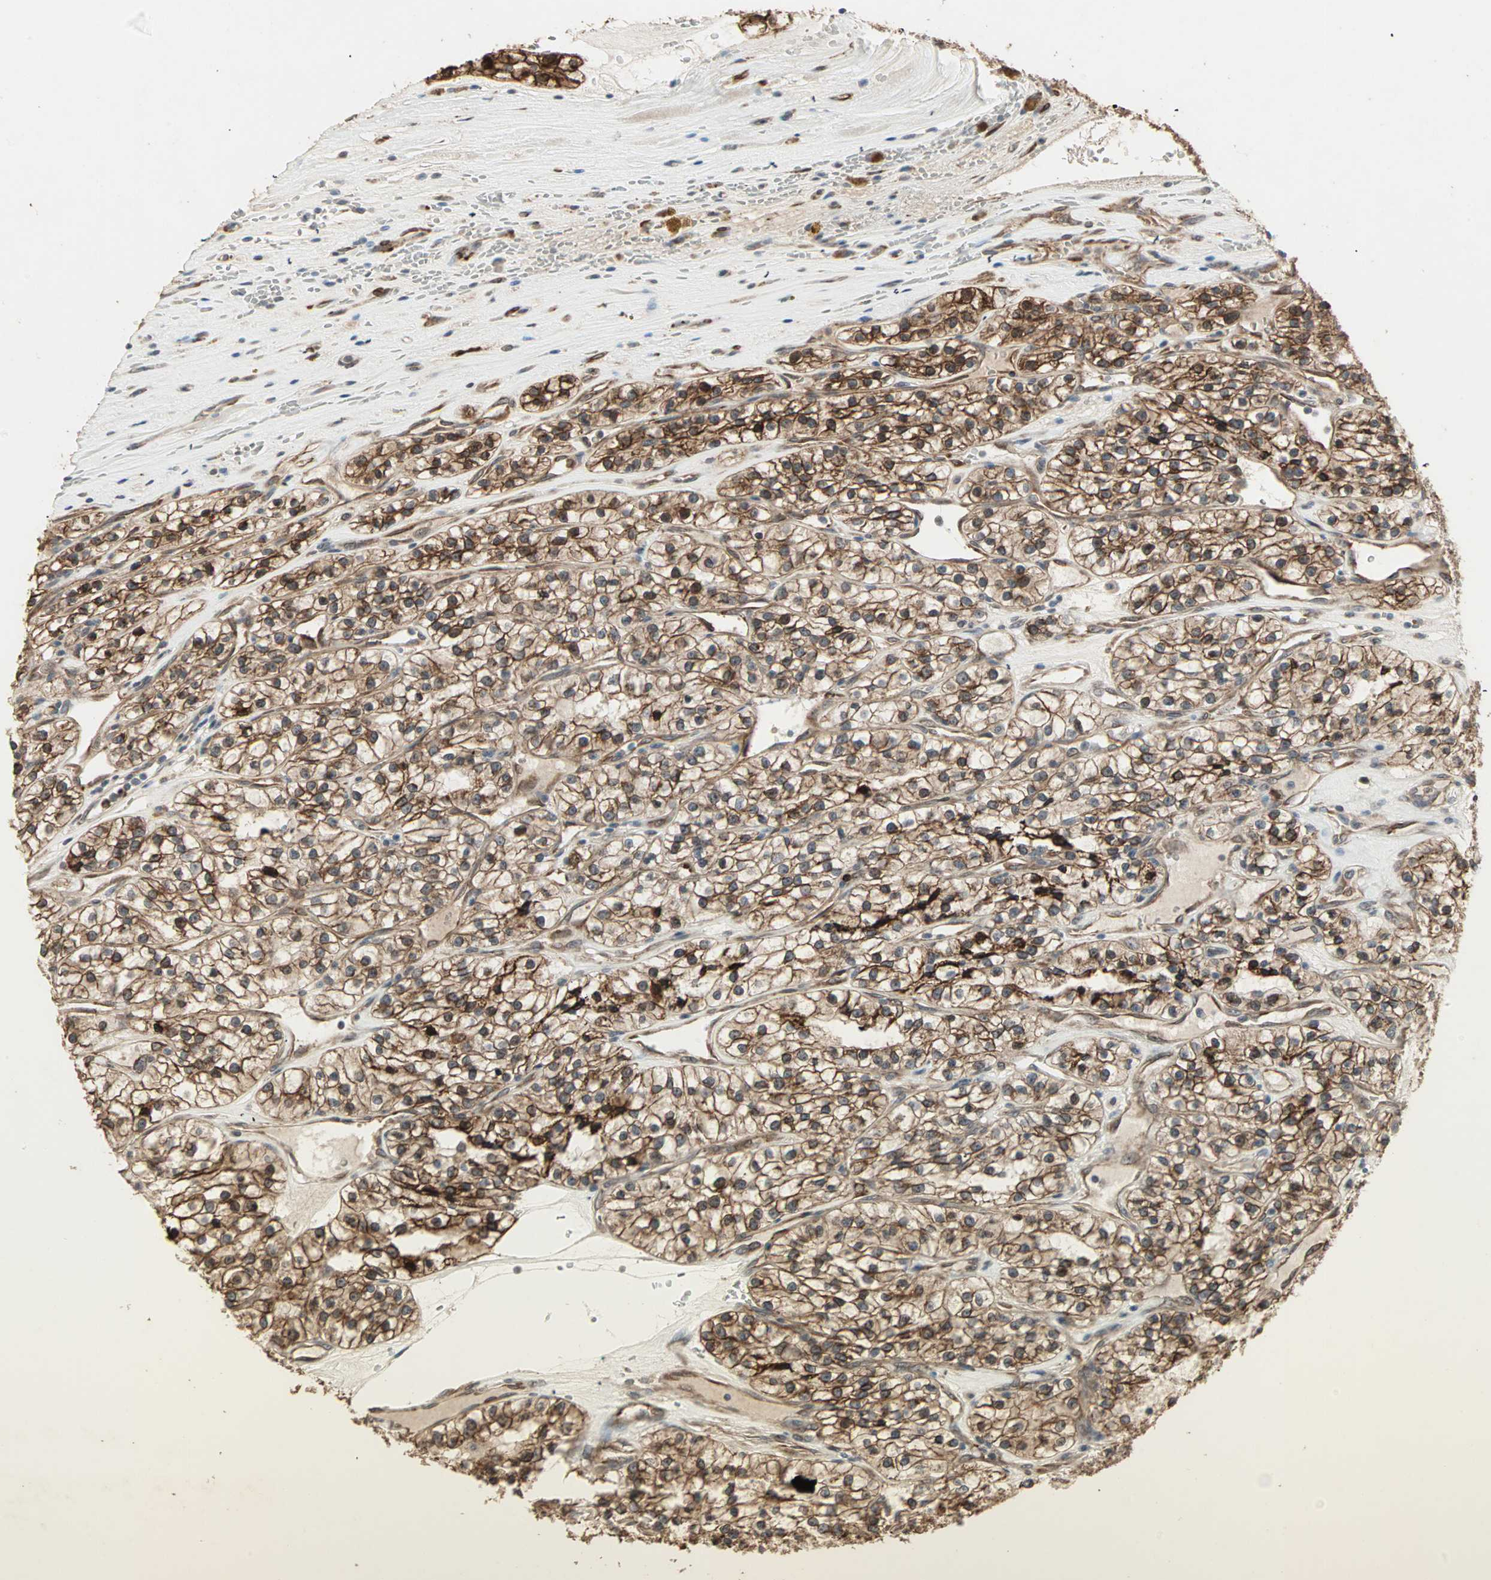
{"staining": {"intensity": "strong", "quantity": ">75%", "location": "cytoplasmic/membranous"}, "tissue": "renal cancer", "cell_type": "Tumor cells", "image_type": "cancer", "snomed": [{"axis": "morphology", "description": "Adenocarcinoma, NOS"}, {"axis": "topography", "description": "Kidney"}], "caption": "Adenocarcinoma (renal) stained for a protein (brown) demonstrates strong cytoplasmic/membranous positive expression in approximately >75% of tumor cells.", "gene": "TRPV4", "patient": {"sex": "female", "age": 57}}